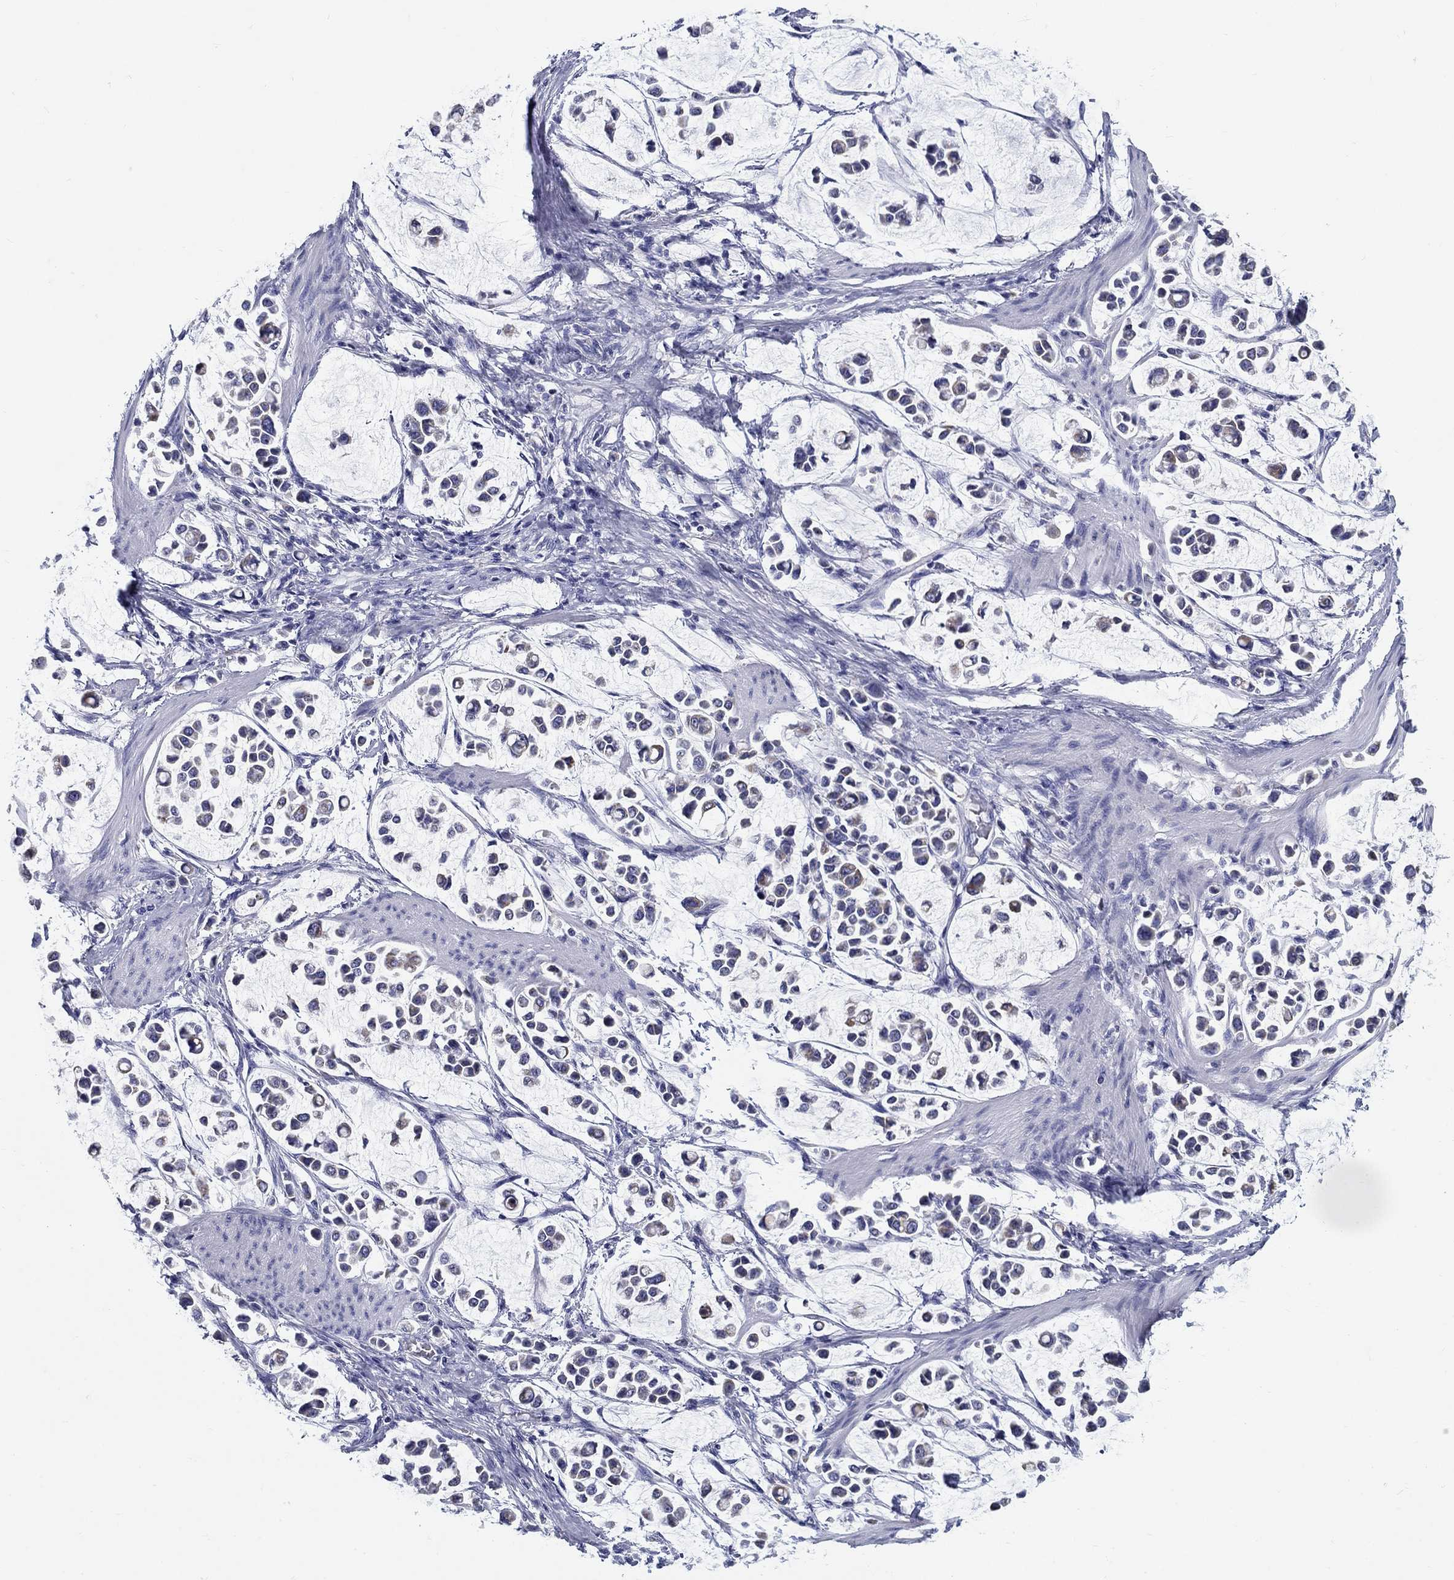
{"staining": {"intensity": "negative", "quantity": "none", "location": "none"}, "tissue": "stomach cancer", "cell_type": "Tumor cells", "image_type": "cancer", "snomed": [{"axis": "morphology", "description": "Adenocarcinoma, NOS"}, {"axis": "topography", "description": "Stomach"}], "caption": "Histopathology image shows no significant protein staining in tumor cells of adenocarcinoma (stomach).", "gene": "UPB1", "patient": {"sex": "male", "age": 82}}